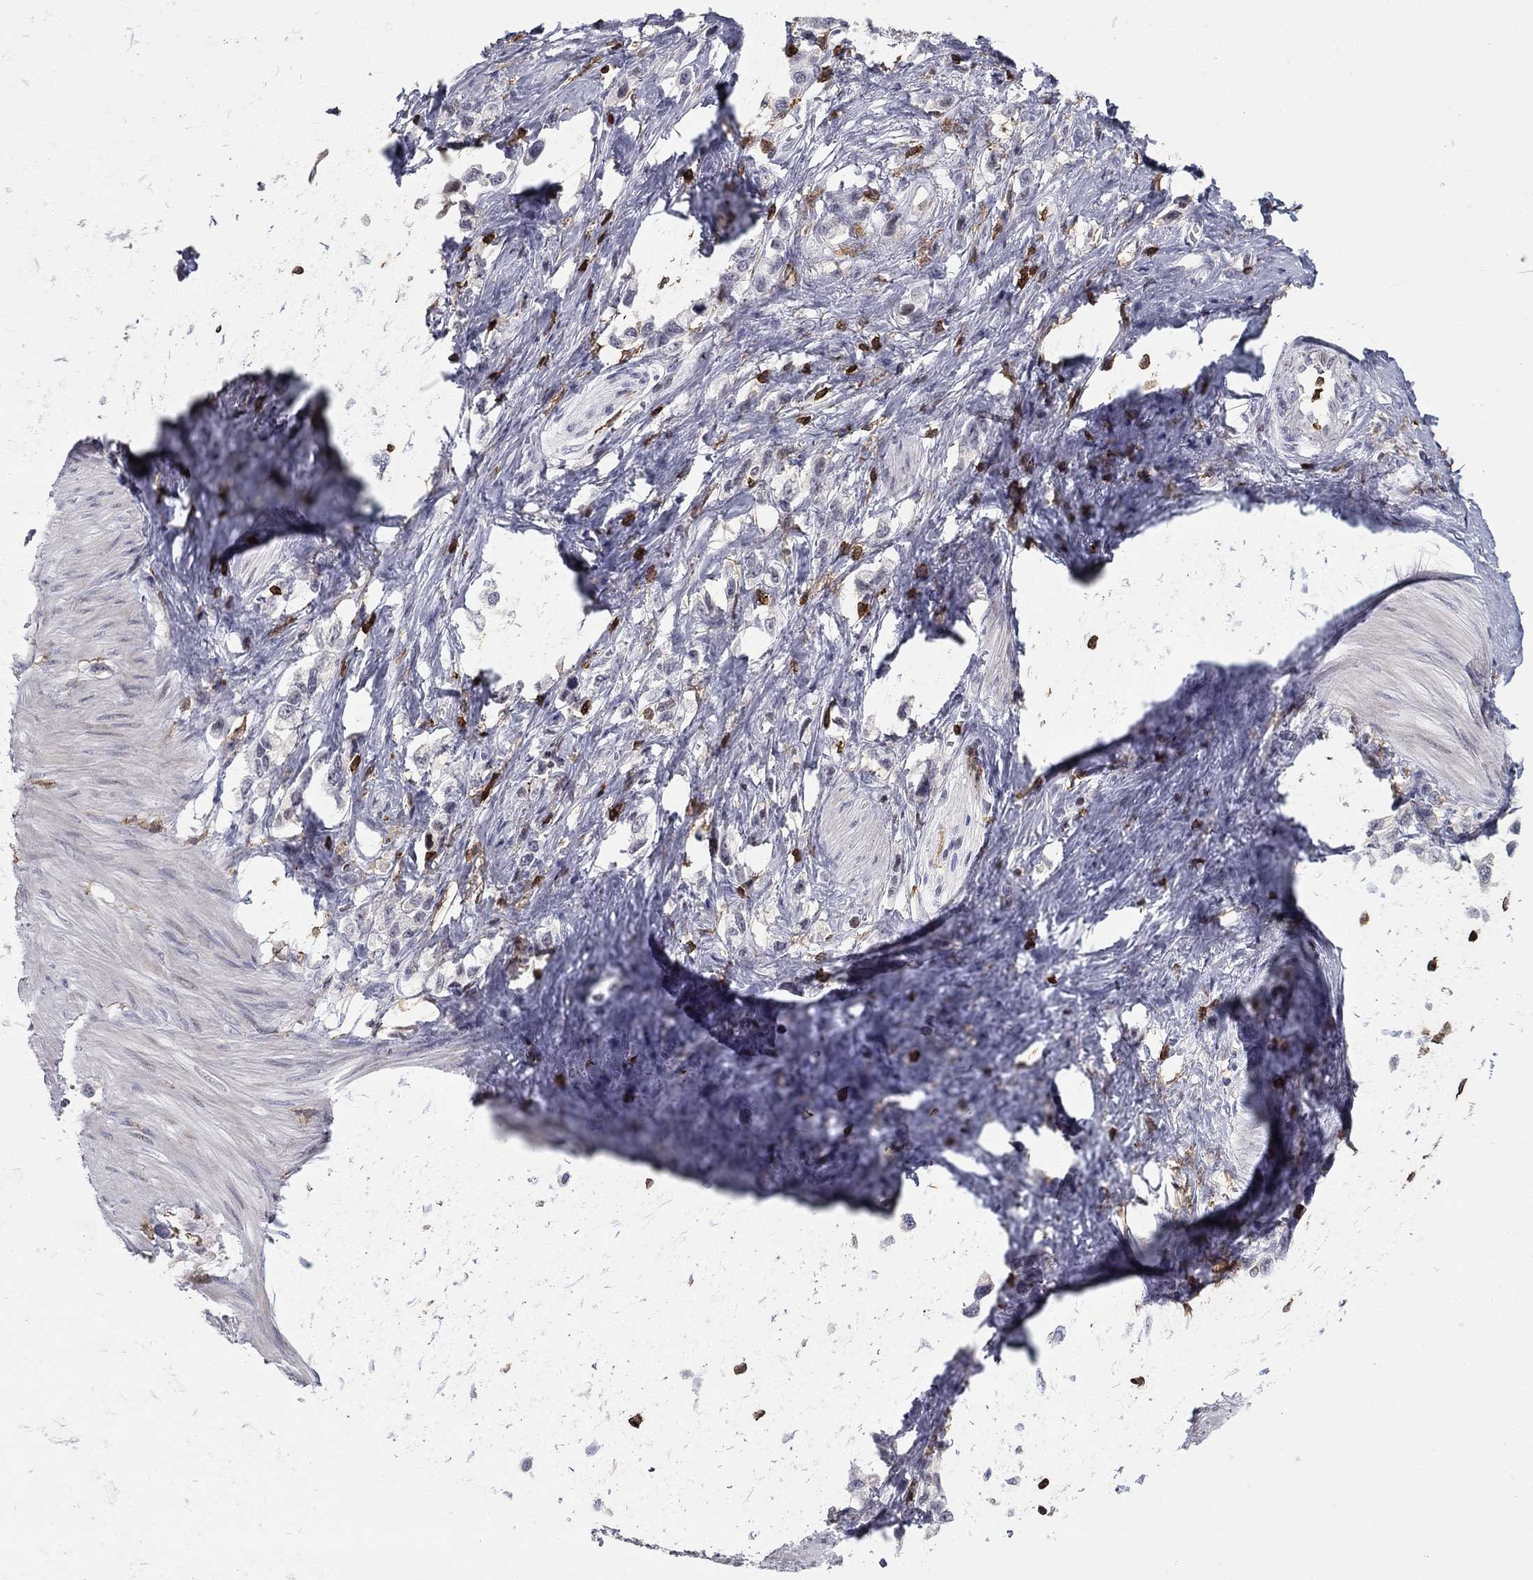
{"staining": {"intensity": "negative", "quantity": "none", "location": "none"}, "tissue": "stomach cancer", "cell_type": "Tumor cells", "image_type": "cancer", "snomed": [{"axis": "morphology", "description": "Normal tissue, NOS"}, {"axis": "morphology", "description": "Adenocarcinoma, NOS"}, {"axis": "morphology", "description": "Adenocarcinoma, High grade"}, {"axis": "topography", "description": "Stomach, upper"}, {"axis": "topography", "description": "Stomach"}], "caption": "High power microscopy photomicrograph of an immunohistochemistry histopathology image of stomach cancer, revealing no significant positivity in tumor cells.", "gene": "ARHGAP27", "patient": {"sex": "female", "age": 65}}